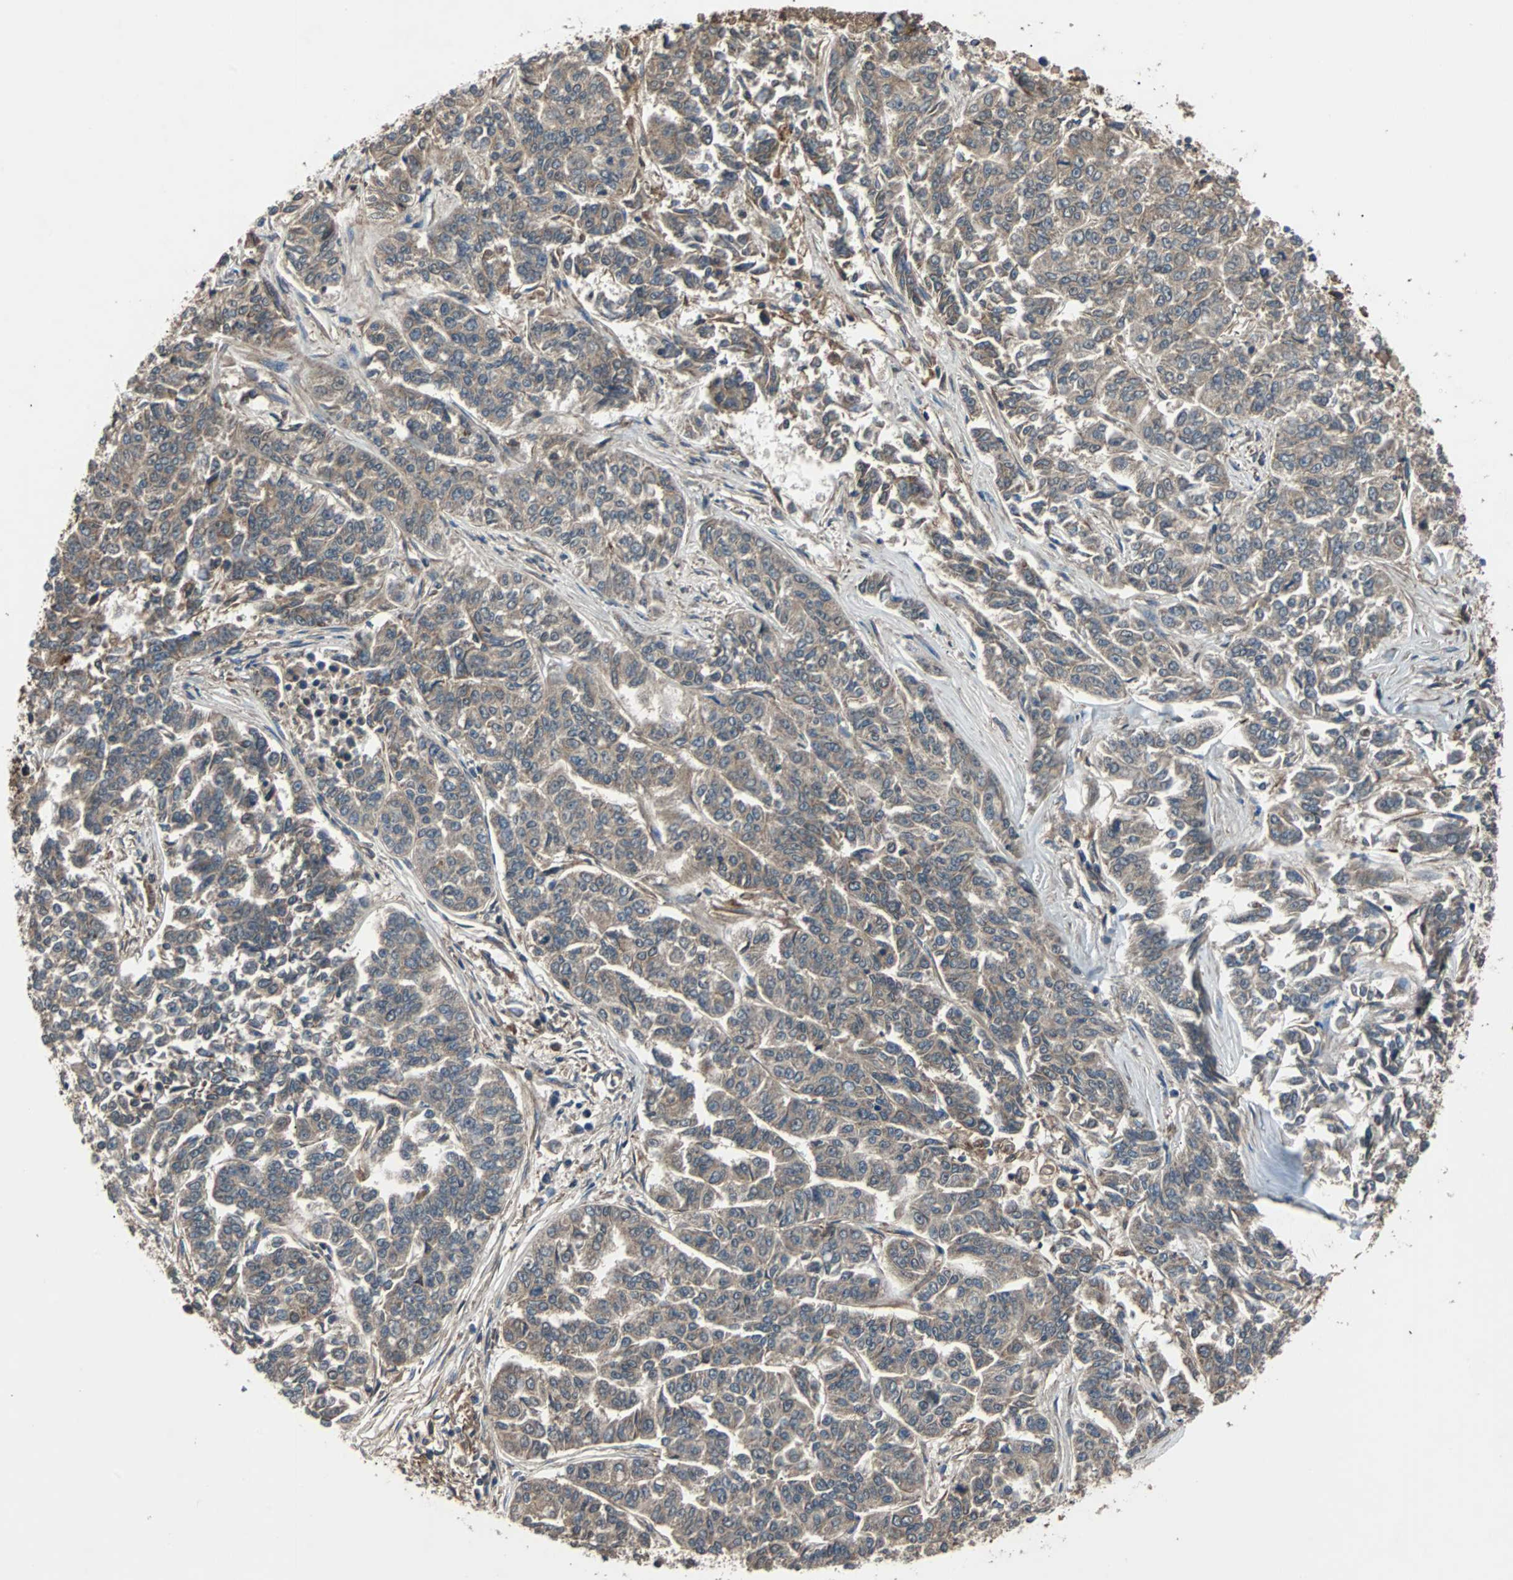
{"staining": {"intensity": "weak", "quantity": ">75%", "location": "cytoplasmic/membranous"}, "tissue": "lung cancer", "cell_type": "Tumor cells", "image_type": "cancer", "snomed": [{"axis": "morphology", "description": "Adenocarcinoma, NOS"}, {"axis": "topography", "description": "Lung"}], "caption": "IHC (DAB) staining of human lung cancer (adenocarcinoma) exhibits weak cytoplasmic/membranous protein staining in approximately >75% of tumor cells. (Stains: DAB (3,3'-diaminobenzidine) in brown, nuclei in blue, Microscopy: brightfield microscopy at high magnification).", "gene": "ACTR3", "patient": {"sex": "male", "age": 84}}